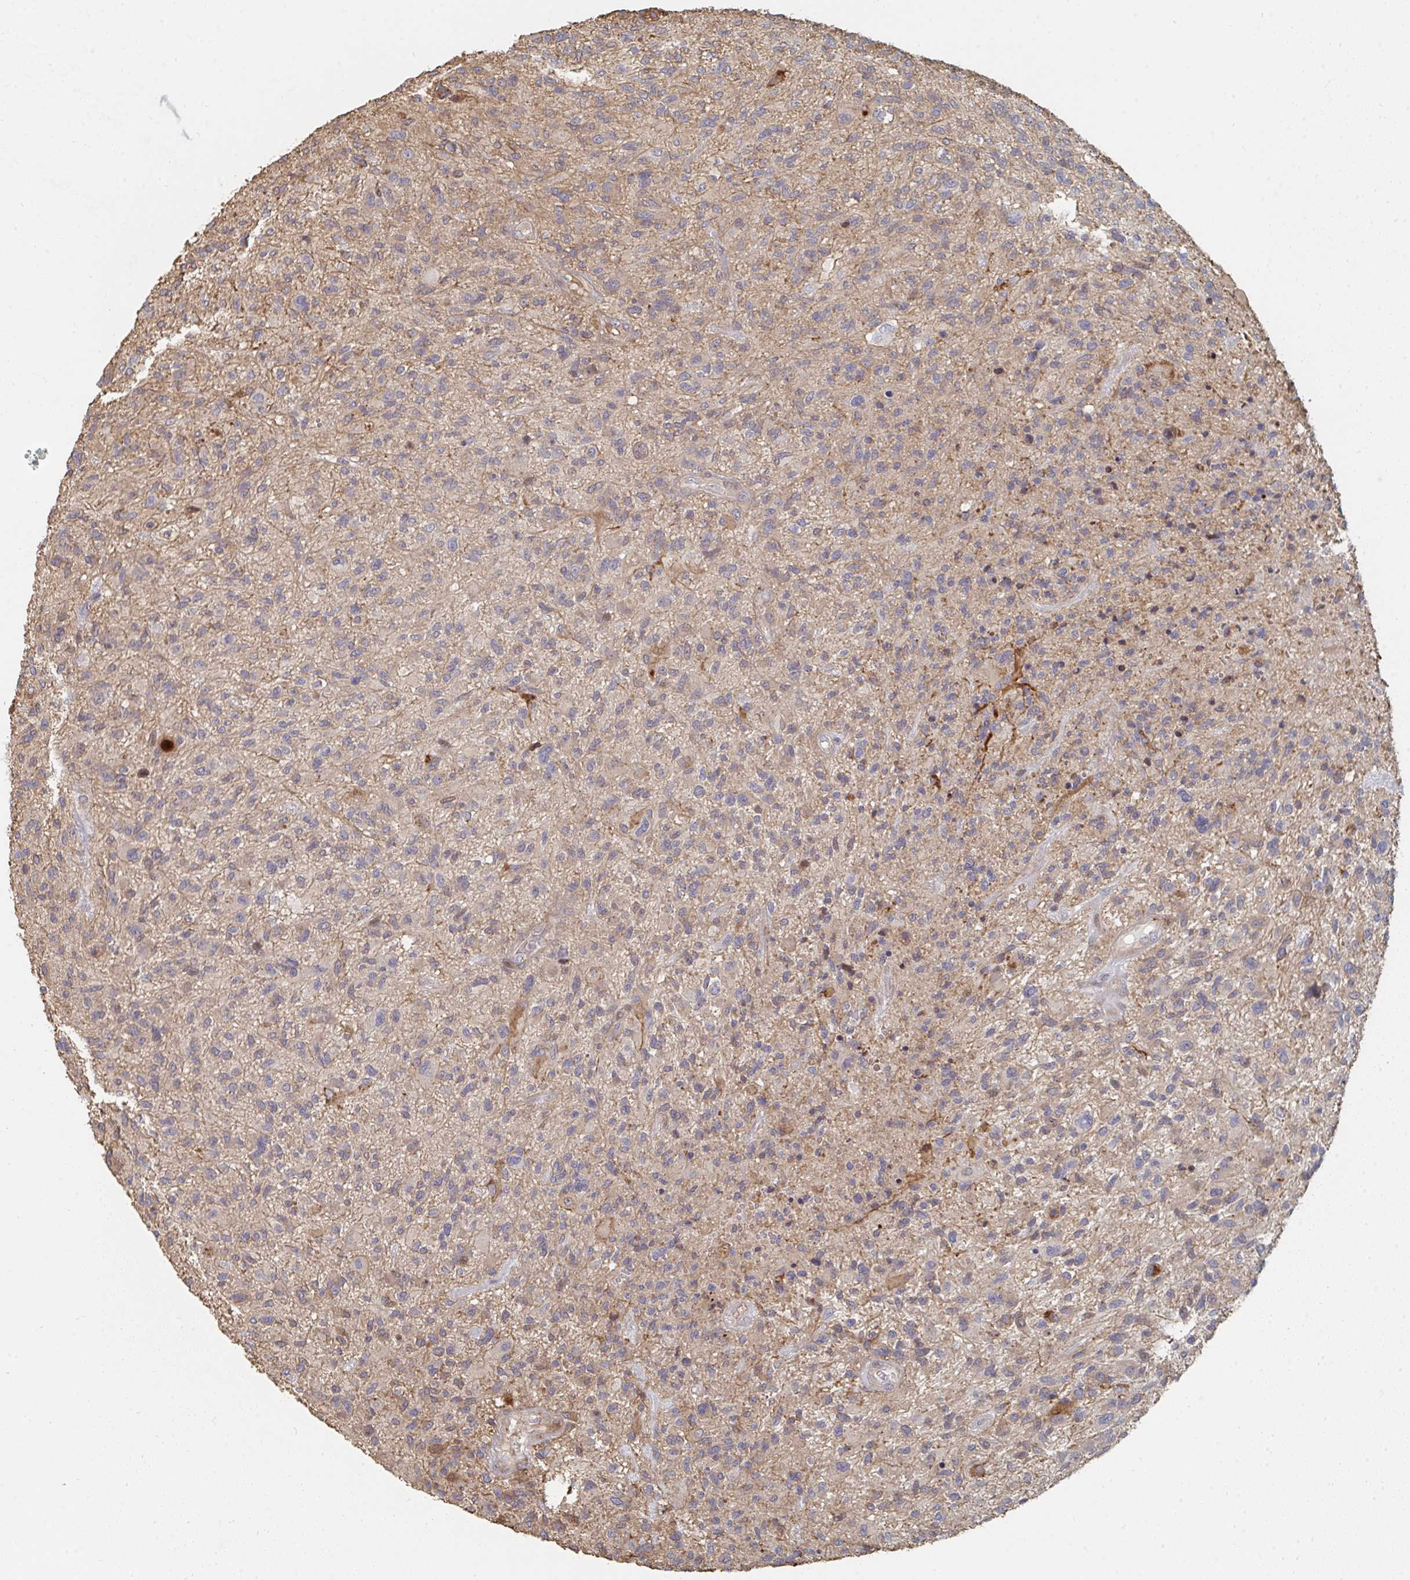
{"staining": {"intensity": "negative", "quantity": "none", "location": "none"}, "tissue": "glioma", "cell_type": "Tumor cells", "image_type": "cancer", "snomed": [{"axis": "morphology", "description": "Glioma, malignant, High grade"}, {"axis": "topography", "description": "Brain"}], "caption": "Immunohistochemistry histopathology image of neoplastic tissue: human glioma stained with DAB displays no significant protein staining in tumor cells.", "gene": "PTEN", "patient": {"sex": "male", "age": 47}}